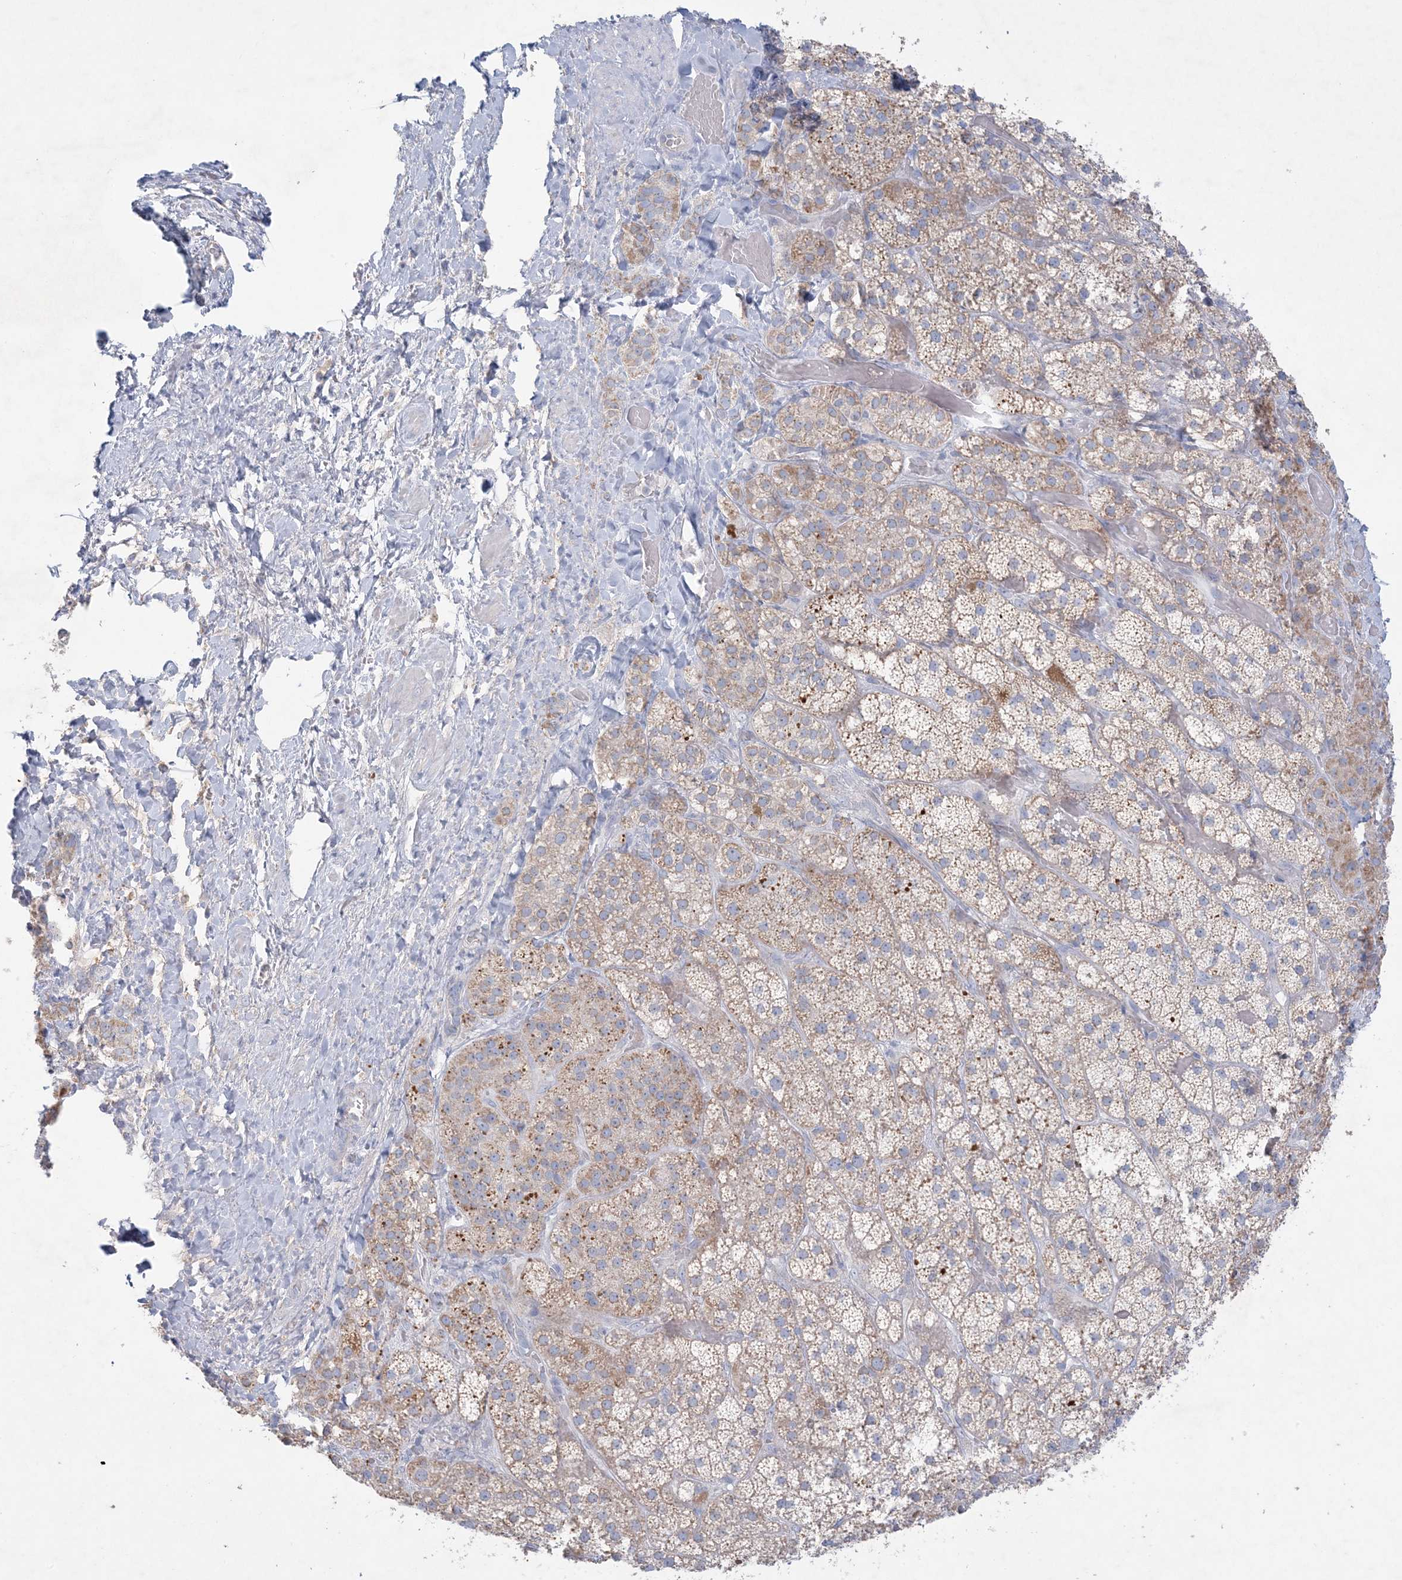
{"staining": {"intensity": "strong", "quantity": "<25%", "location": "cytoplasmic/membranous"}, "tissue": "adrenal gland", "cell_type": "Glandular cells", "image_type": "normal", "snomed": [{"axis": "morphology", "description": "Normal tissue, NOS"}, {"axis": "topography", "description": "Adrenal gland"}], "caption": "Strong cytoplasmic/membranous positivity for a protein is identified in approximately <25% of glandular cells of unremarkable adrenal gland using IHC.", "gene": "KCTD6", "patient": {"sex": "male", "age": 57}}